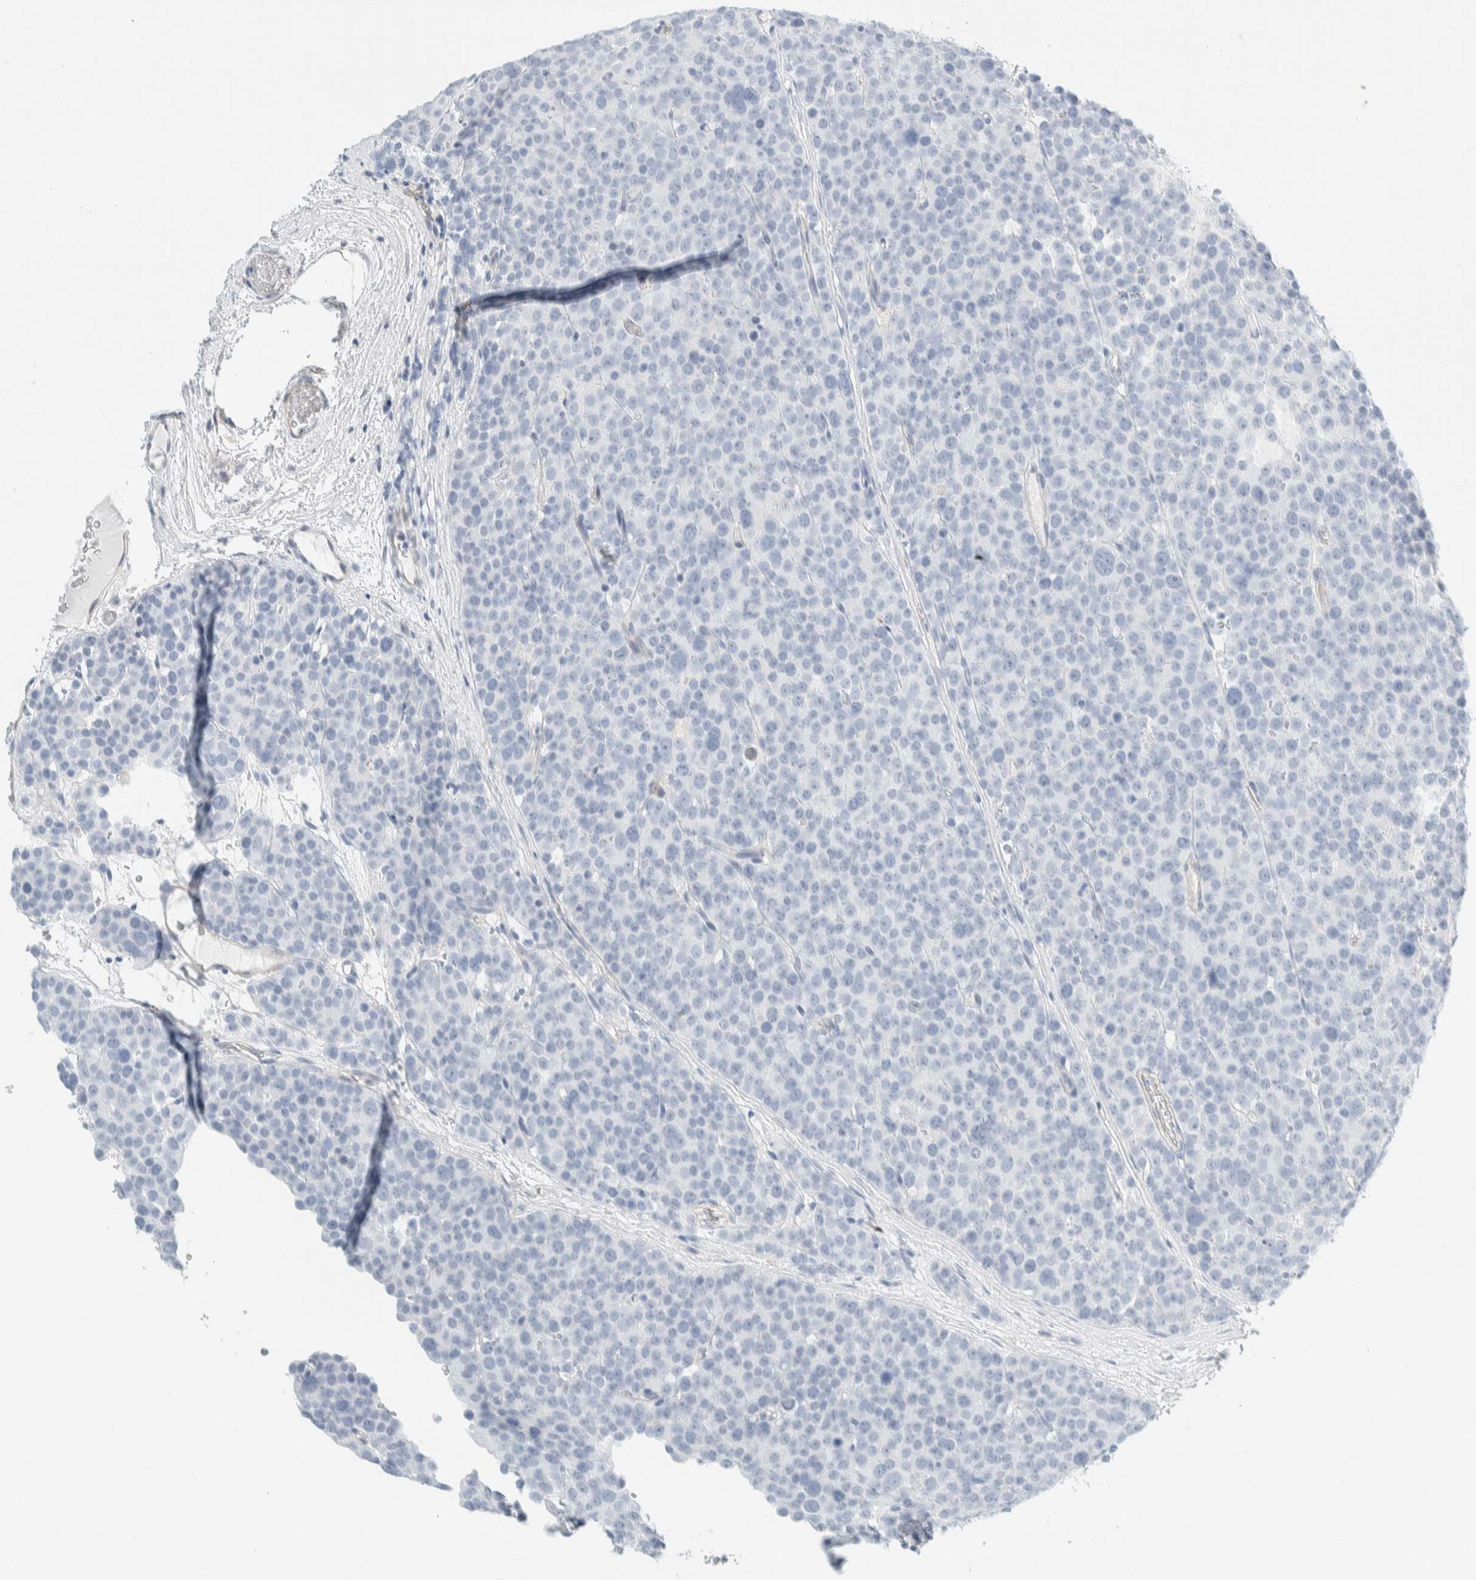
{"staining": {"intensity": "negative", "quantity": "none", "location": "none"}, "tissue": "testis cancer", "cell_type": "Tumor cells", "image_type": "cancer", "snomed": [{"axis": "morphology", "description": "Seminoma, NOS"}, {"axis": "topography", "description": "Testis"}], "caption": "IHC of testis cancer (seminoma) displays no positivity in tumor cells.", "gene": "ARHGAP27", "patient": {"sex": "male", "age": 71}}